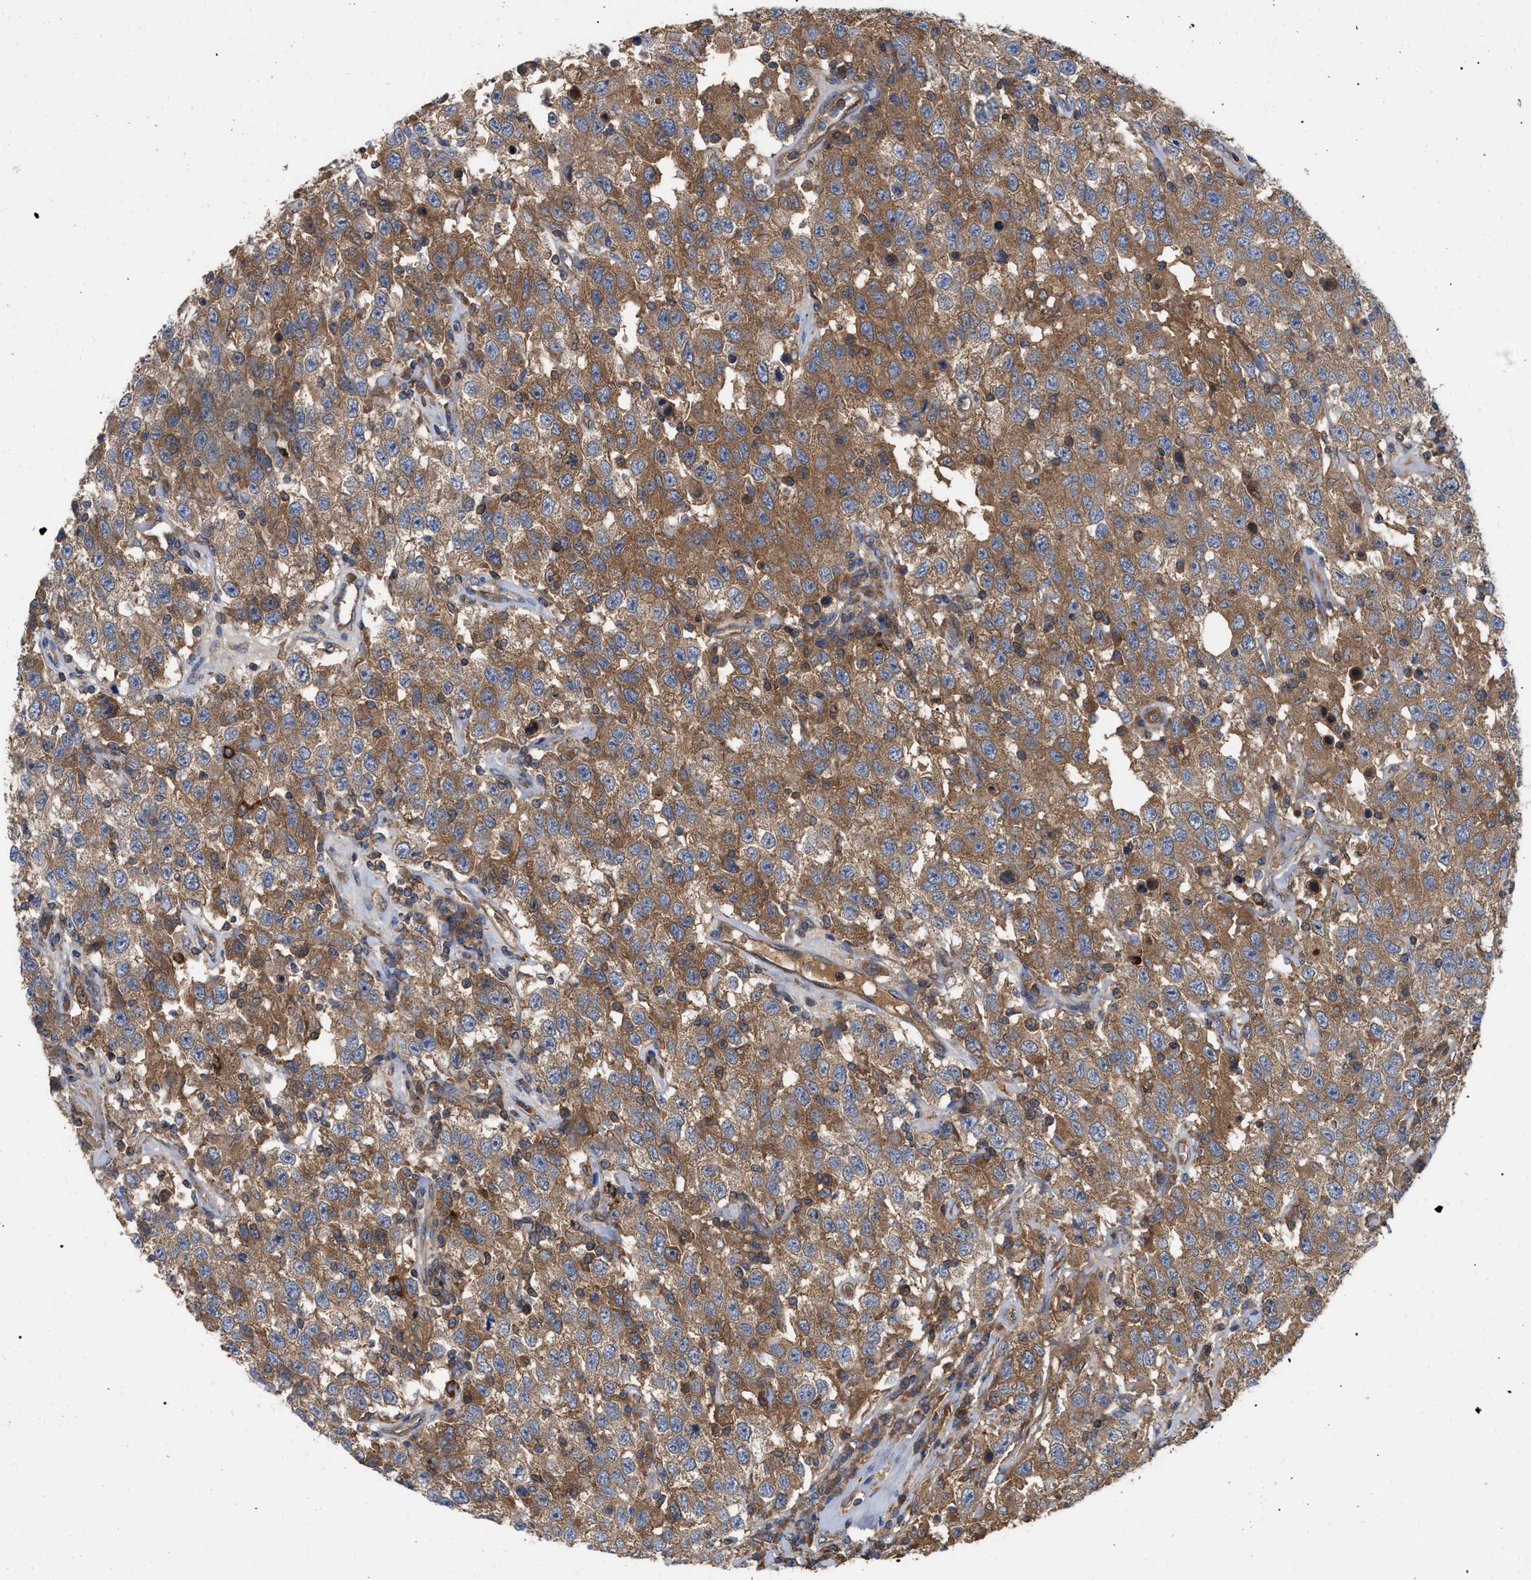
{"staining": {"intensity": "moderate", "quantity": ">75%", "location": "cytoplasmic/membranous"}, "tissue": "testis cancer", "cell_type": "Tumor cells", "image_type": "cancer", "snomed": [{"axis": "morphology", "description": "Seminoma, NOS"}, {"axis": "topography", "description": "Testis"}], "caption": "Human testis seminoma stained with a protein marker shows moderate staining in tumor cells.", "gene": "RABEP1", "patient": {"sex": "male", "age": 41}}